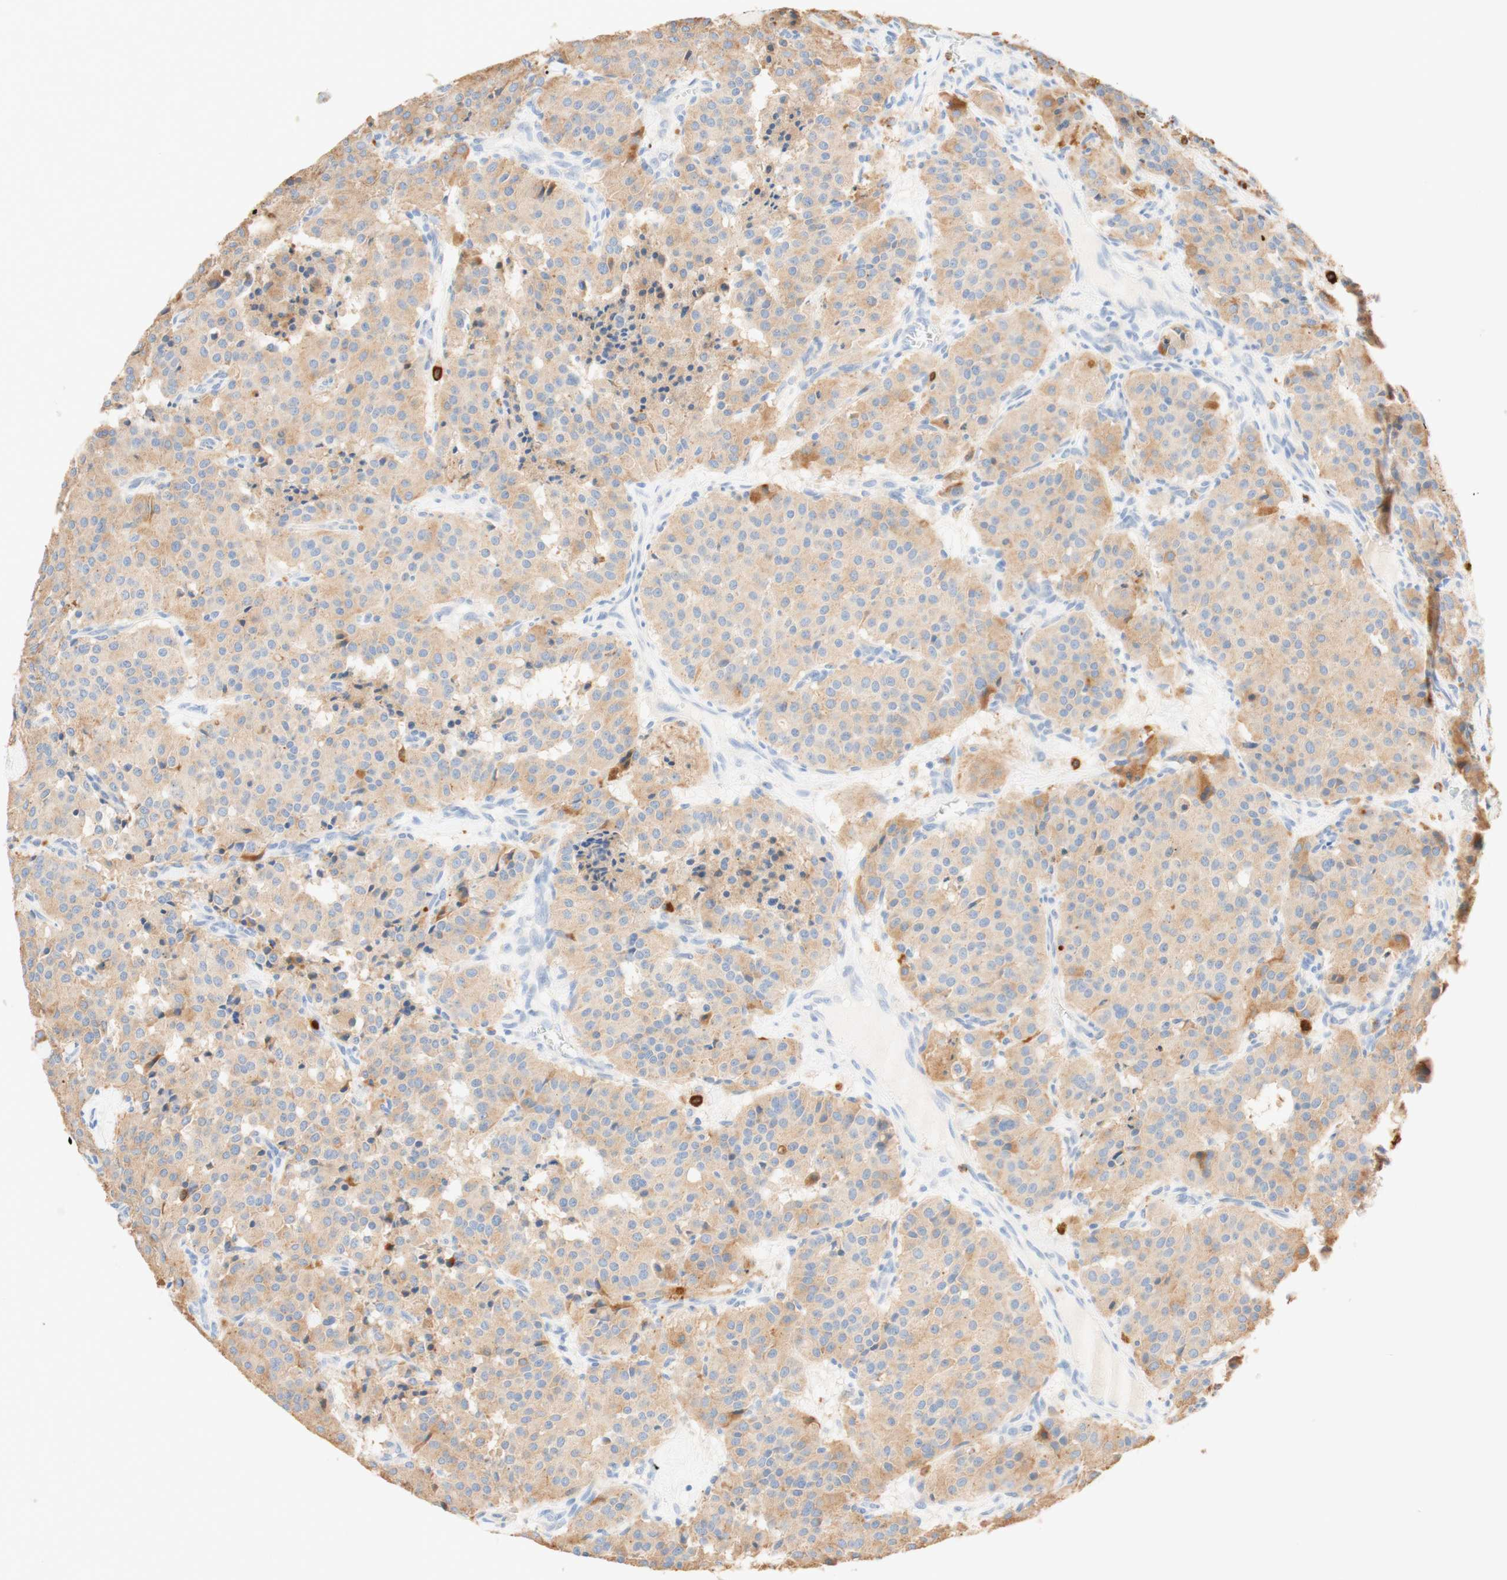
{"staining": {"intensity": "weak", "quantity": ">75%", "location": "cytoplasmic/membranous"}, "tissue": "carcinoid", "cell_type": "Tumor cells", "image_type": "cancer", "snomed": [{"axis": "morphology", "description": "Carcinoid, malignant, NOS"}, {"axis": "topography", "description": "Lung"}], "caption": "IHC micrograph of carcinoid (malignant) stained for a protein (brown), which demonstrates low levels of weak cytoplasmic/membranous staining in approximately >75% of tumor cells.", "gene": "CD63", "patient": {"sex": "male", "age": 30}}